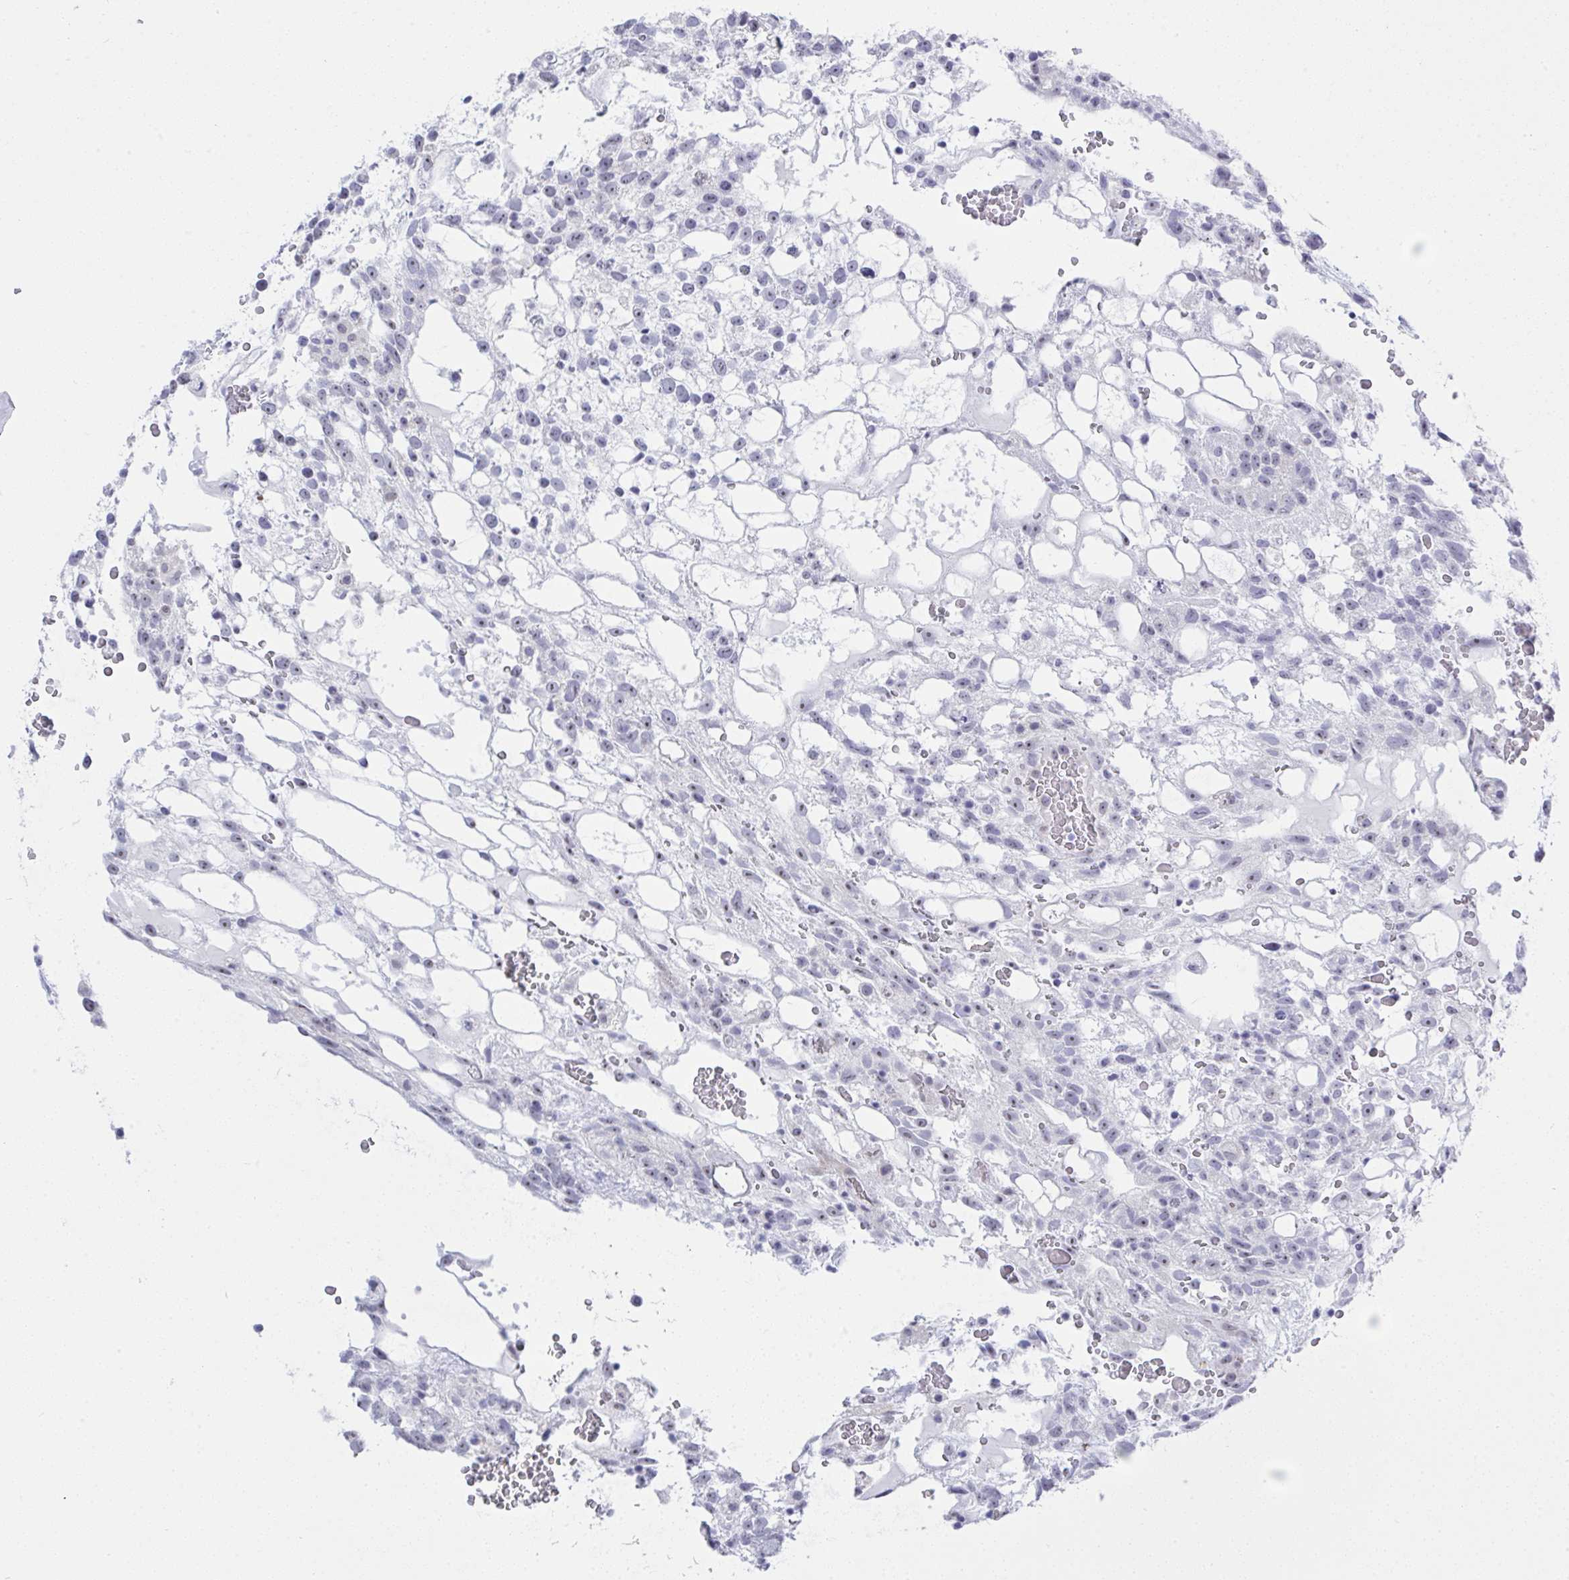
{"staining": {"intensity": "weak", "quantity": "<25%", "location": "nuclear"}, "tissue": "testis cancer", "cell_type": "Tumor cells", "image_type": "cancer", "snomed": [{"axis": "morphology", "description": "Normal tissue, NOS"}, {"axis": "morphology", "description": "Carcinoma, Embryonal, NOS"}, {"axis": "topography", "description": "Testis"}], "caption": "IHC image of testis cancer stained for a protein (brown), which reveals no positivity in tumor cells.", "gene": "MFSD4A", "patient": {"sex": "male", "age": 32}}